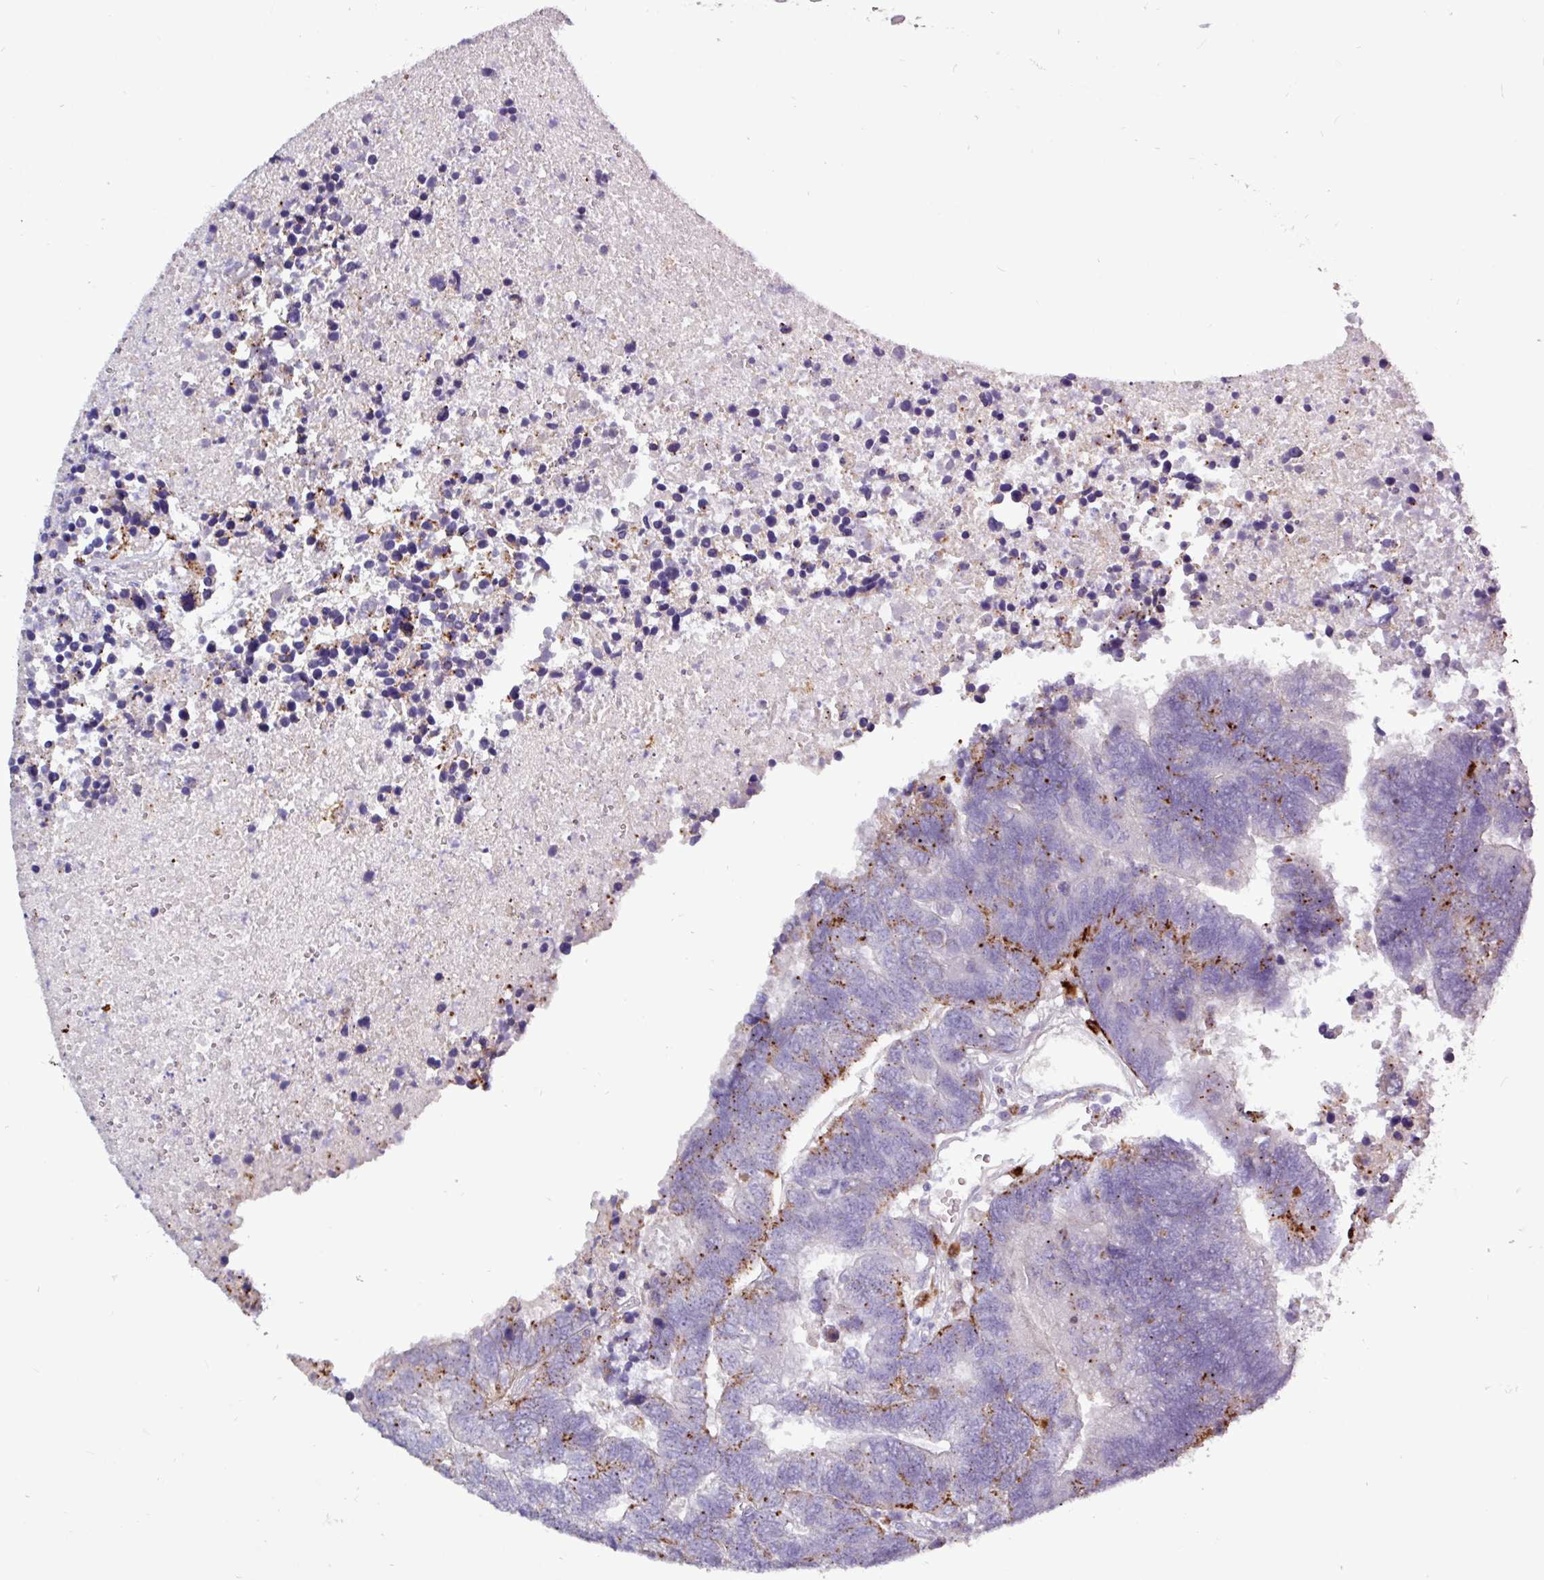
{"staining": {"intensity": "moderate", "quantity": "<25%", "location": "cytoplasmic/membranous"}, "tissue": "colorectal cancer", "cell_type": "Tumor cells", "image_type": "cancer", "snomed": [{"axis": "morphology", "description": "Adenocarcinoma, NOS"}, {"axis": "topography", "description": "Colon"}], "caption": "Immunohistochemistry (IHC) photomicrograph of neoplastic tissue: human colorectal cancer stained using immunohistochemistry displays low levels of moderate protein expression localized specifically in the cytoplasmic/membranous of tumor cells, appearing as a cytoplasmic/membranous brown color.", "gene": "AMIGO2", "patient": {"sex": "female", "age": 48}}